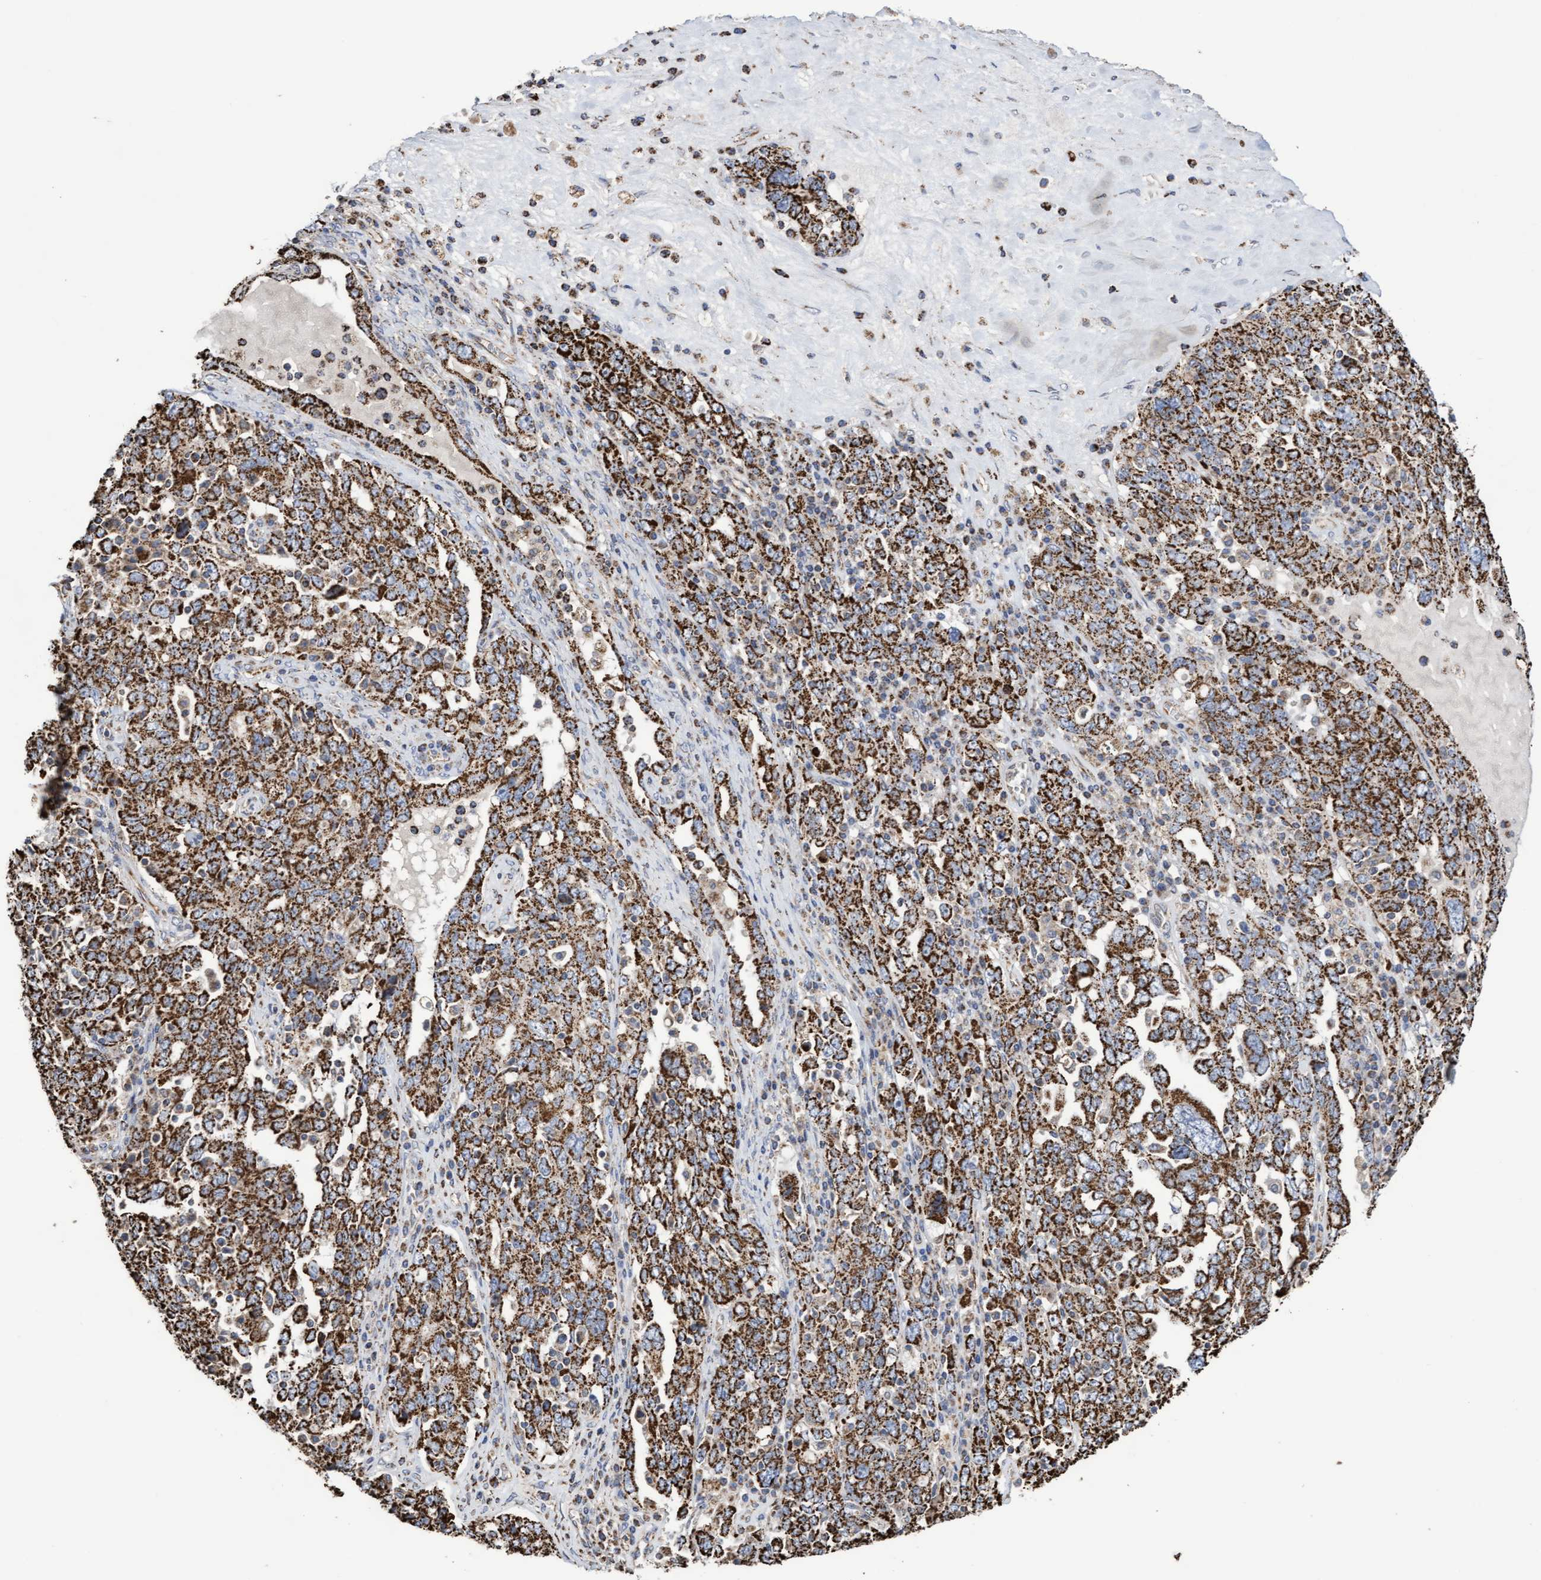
{"staining": {"intensity": "strong", "quantity": ">75%", "location": "cytoplasmic/membranous"}, "tissue": "ovarian cancer", "cell_type": "Tumor cells", "image_type": "cancer", "snomed": [{"axis": "morphology", "description": "Carcinoma, endometroid"}, {"axis": "topography", "description": "Ovary"}], "caption": "The micrograph exhibits a brown stain indicating the presence of a protein in the cytoplasmic/membranous of tumor cells in ovarian cancer.", "gene": "COBL", "patient": {"sex": "female", "age": 62}}